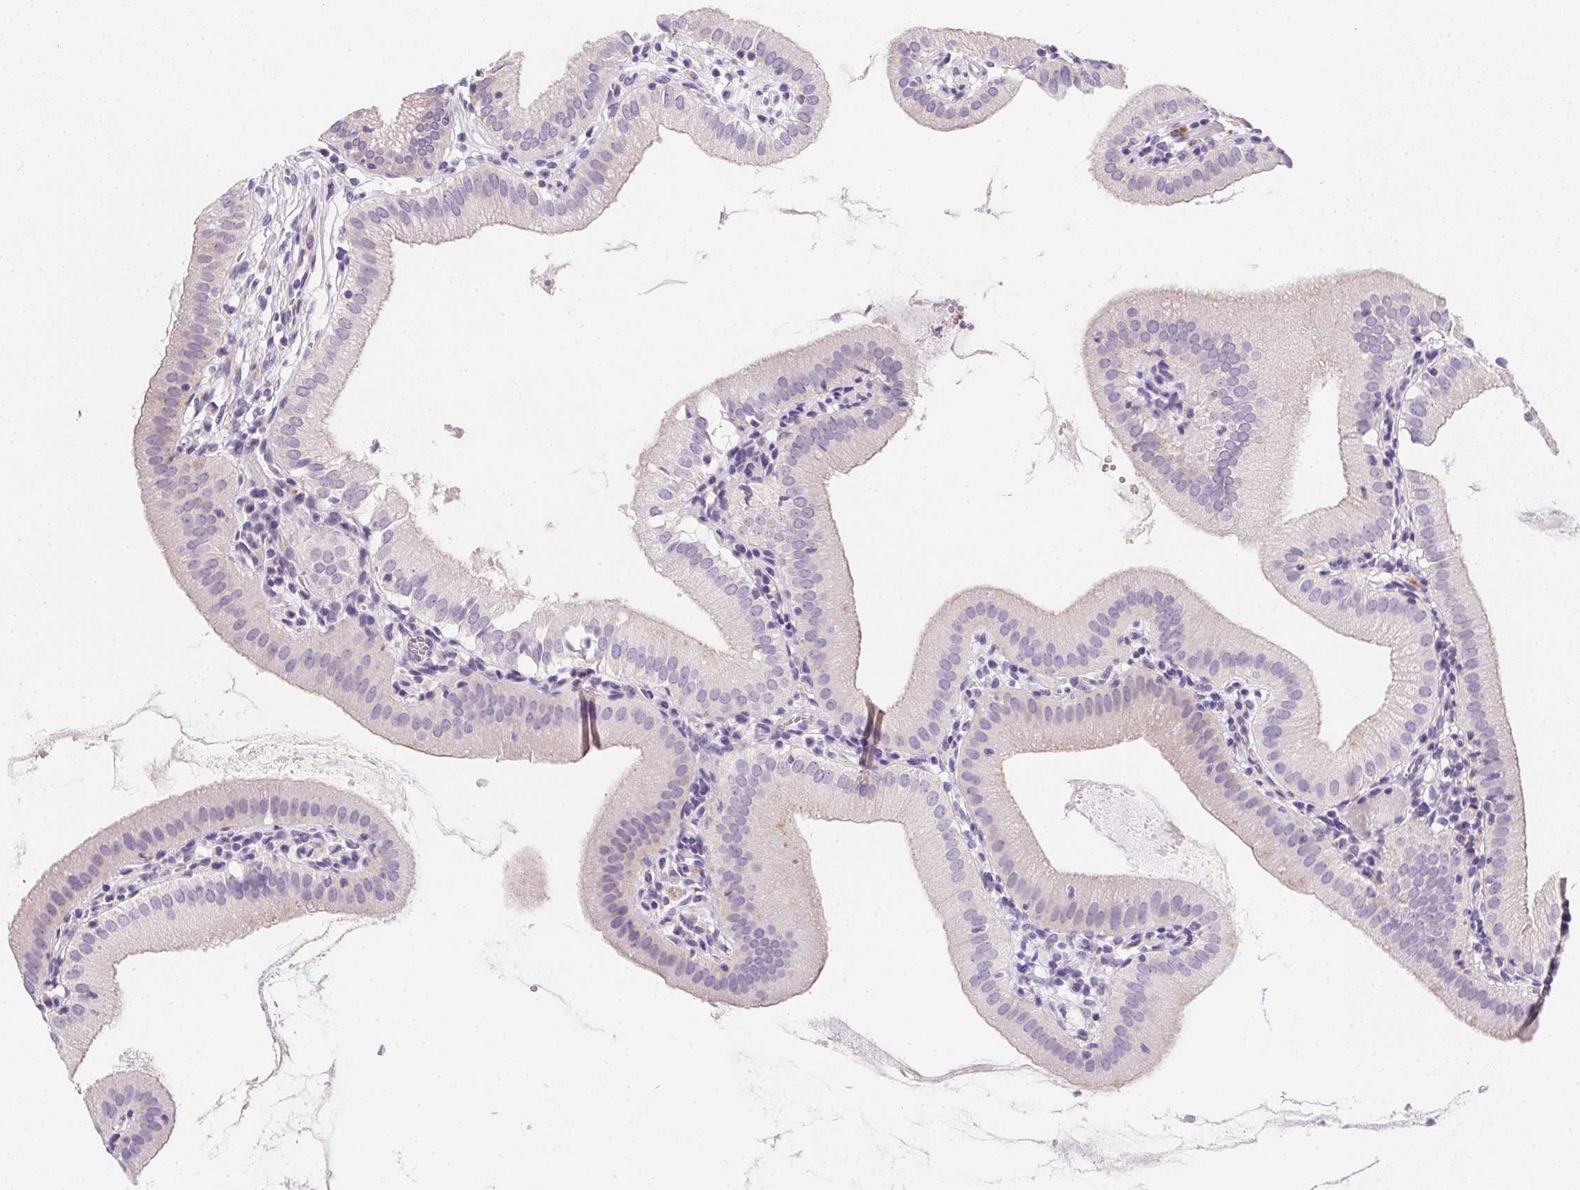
{"staining": {"intensity": "weak", "quantity": "<25%", "location": "cytoplasmic/membranous"}, "tissue": "gallbladder", "cell_type": "Glandular cells", "image_type": "normal", "snomed": [{"axis": "morphology", "description": "Normal tissue, NOS"}, {"axis": "topography", "description": "Gallbladder"}], "caption": "Histopathology image shows no significant protein expression in glandular cells of benign gallbladder.", "gene": "AQP5", "patient": {"sex": "female", "age": 65}}